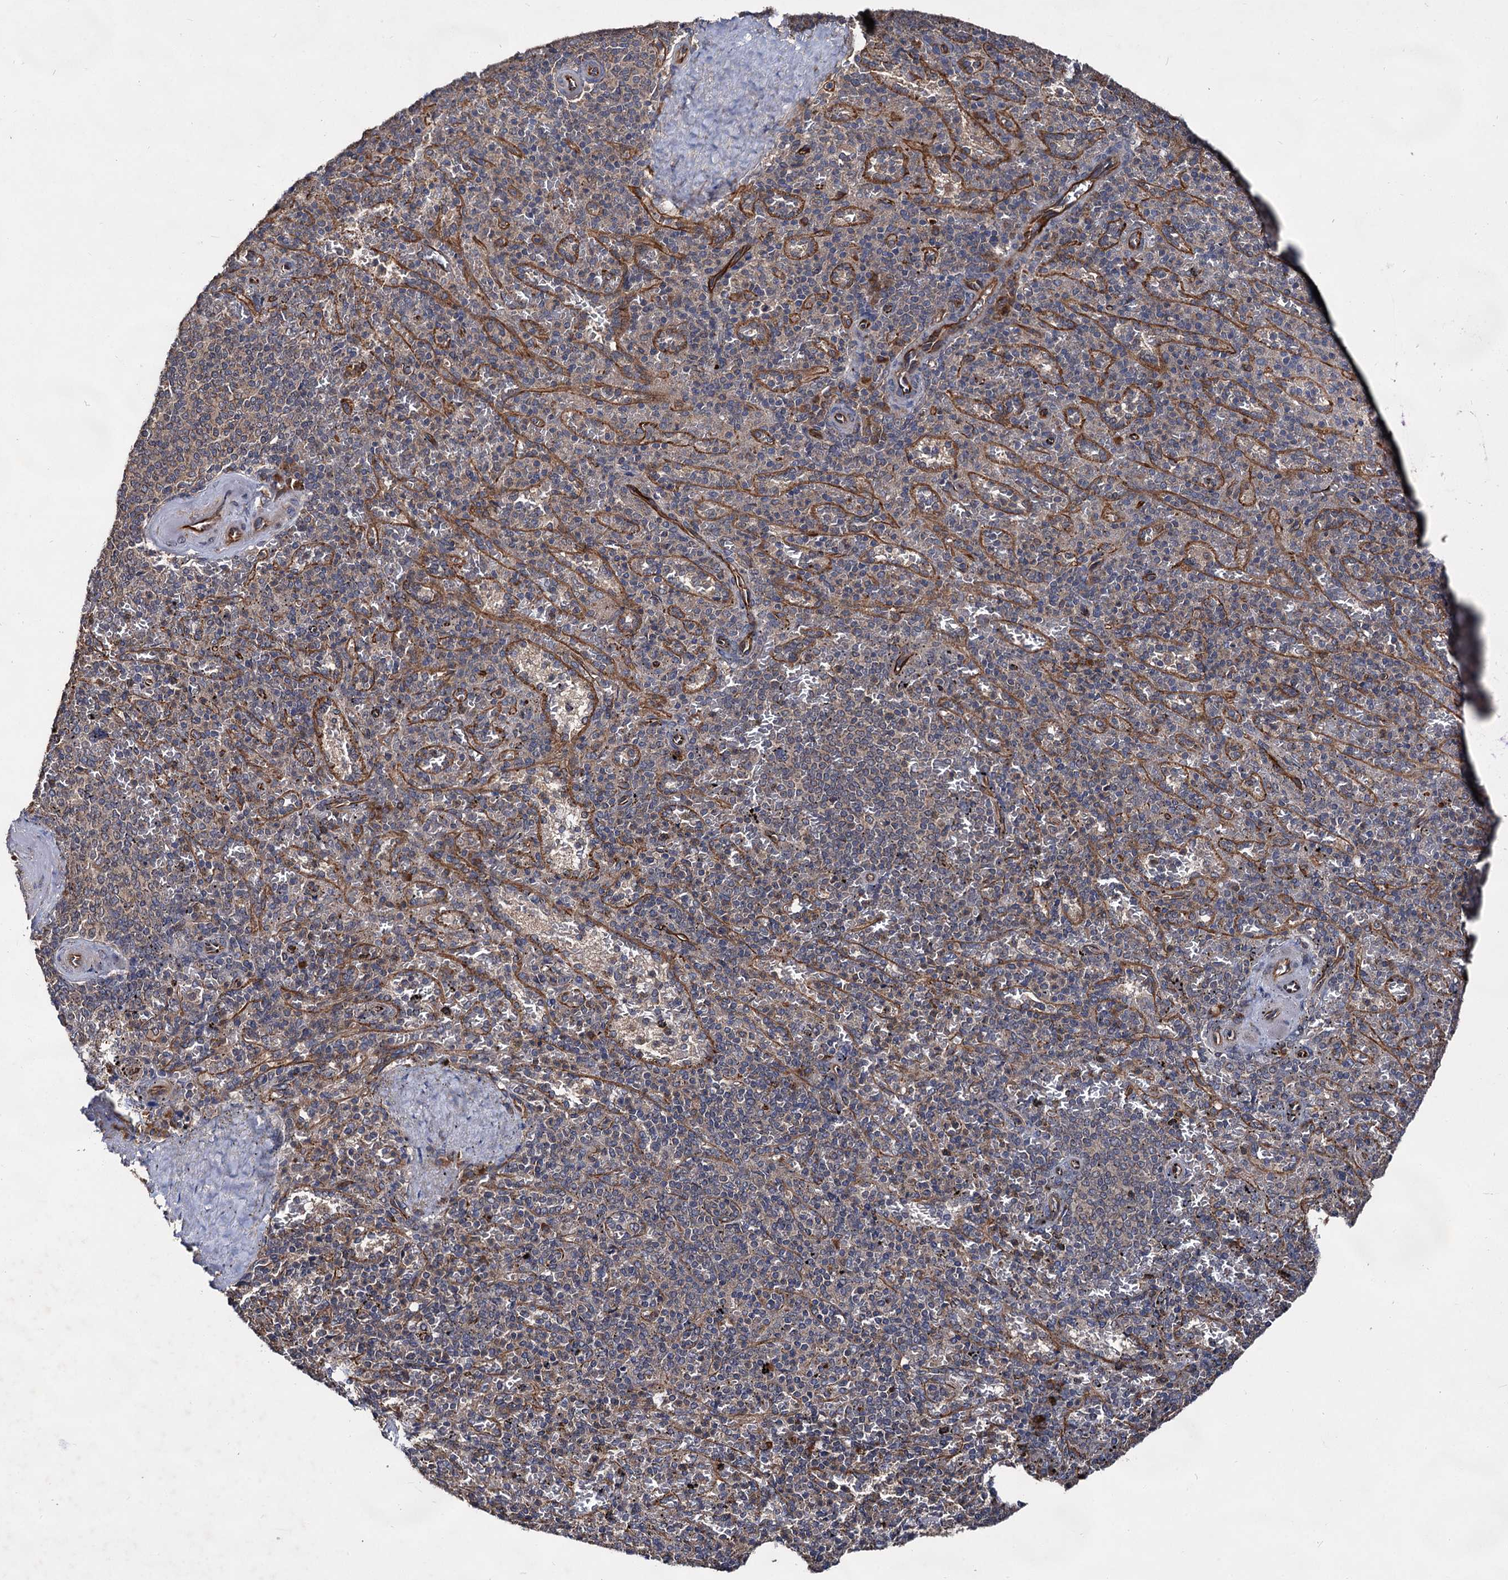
{"staining": {"intensity": "negative", "quantity": "none", "location": "none"}, "tissue": "spleen", "cell_type": "Cells in red pulp", "image_type": "normal", "snomed": [{"axis": "morphology", "description": "Normal tissue, NOS"}, {"axis": "topography", "description": "Spleen"}], "caption": "High power microscopy micrograph of an immunohistochemistry (IHC) image of benign spleen, revealing no significant staining in cells in red pulp. Nuclei are stained in blue.", "gene": "TEX9", "patient": {"sex": "male", "age": 82}}